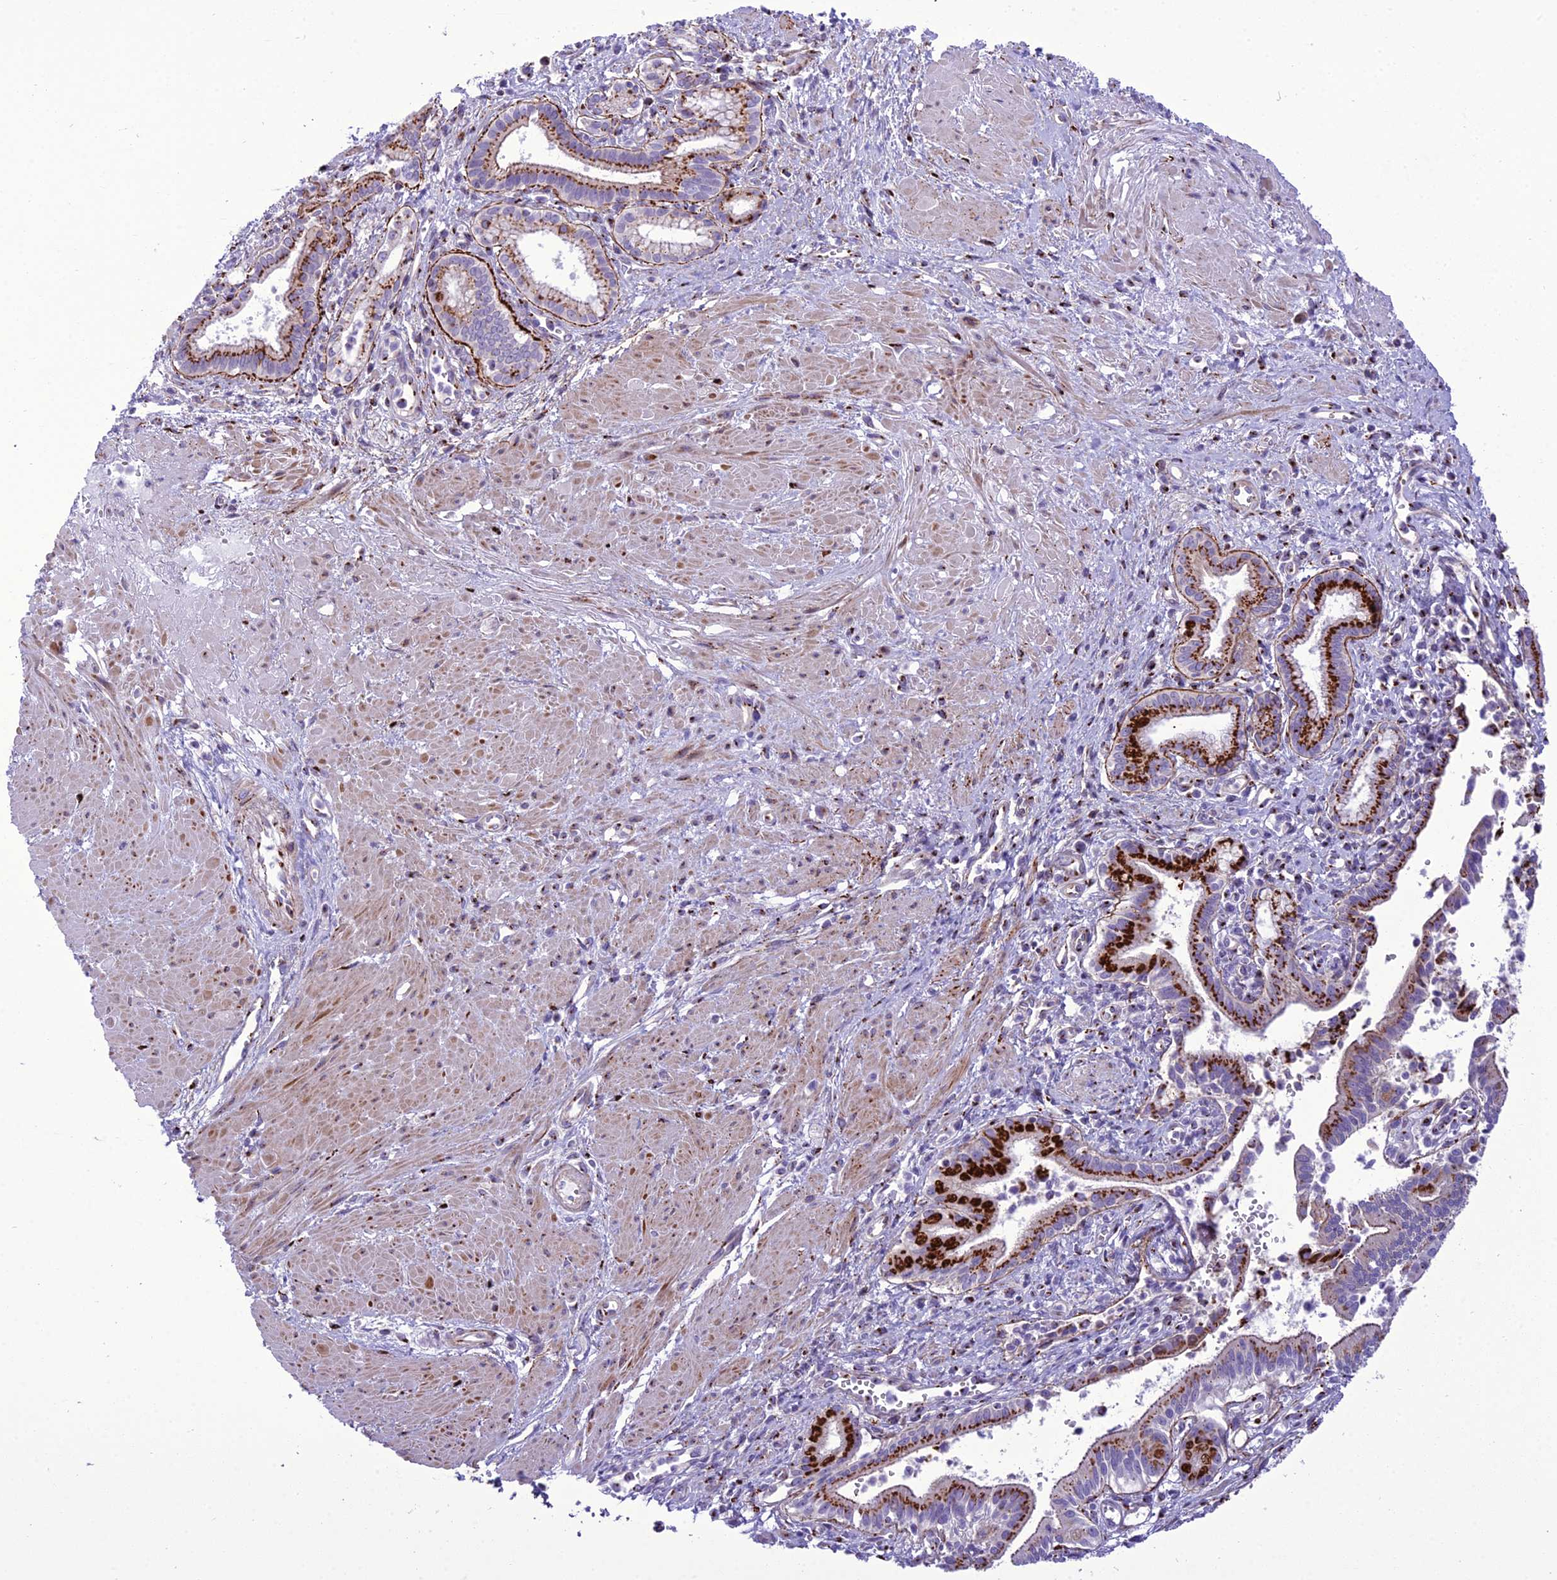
{"staining": {"intensity": "strong", "quantity": ">75%", "location": "cytoplasmic/membranous"}, "tissue": "pancreatic cancer", "cell_type": "Tumor cells", "image_type": "cancer", "snomed": [{"axis": "morphology", "description": "Adenocarcinoma, NOS"}, {"axis": "topography", "description": "Pancreas"}], "caption": "Immunohistochemical staining of human pancreatic cancer (adenocarcinoma) exhibits high levels of strong cytoplasmic/membranous staining in approximately >75% of tumor cells. The staining is performed using DAB (3,3'-diaminobenzidine) brown chromogen to label protein expression. The nuclei are counter-stained blue using hematoxylin.", "gene": "GOLM2", "patient": {"sex": "male", "age": 78}}